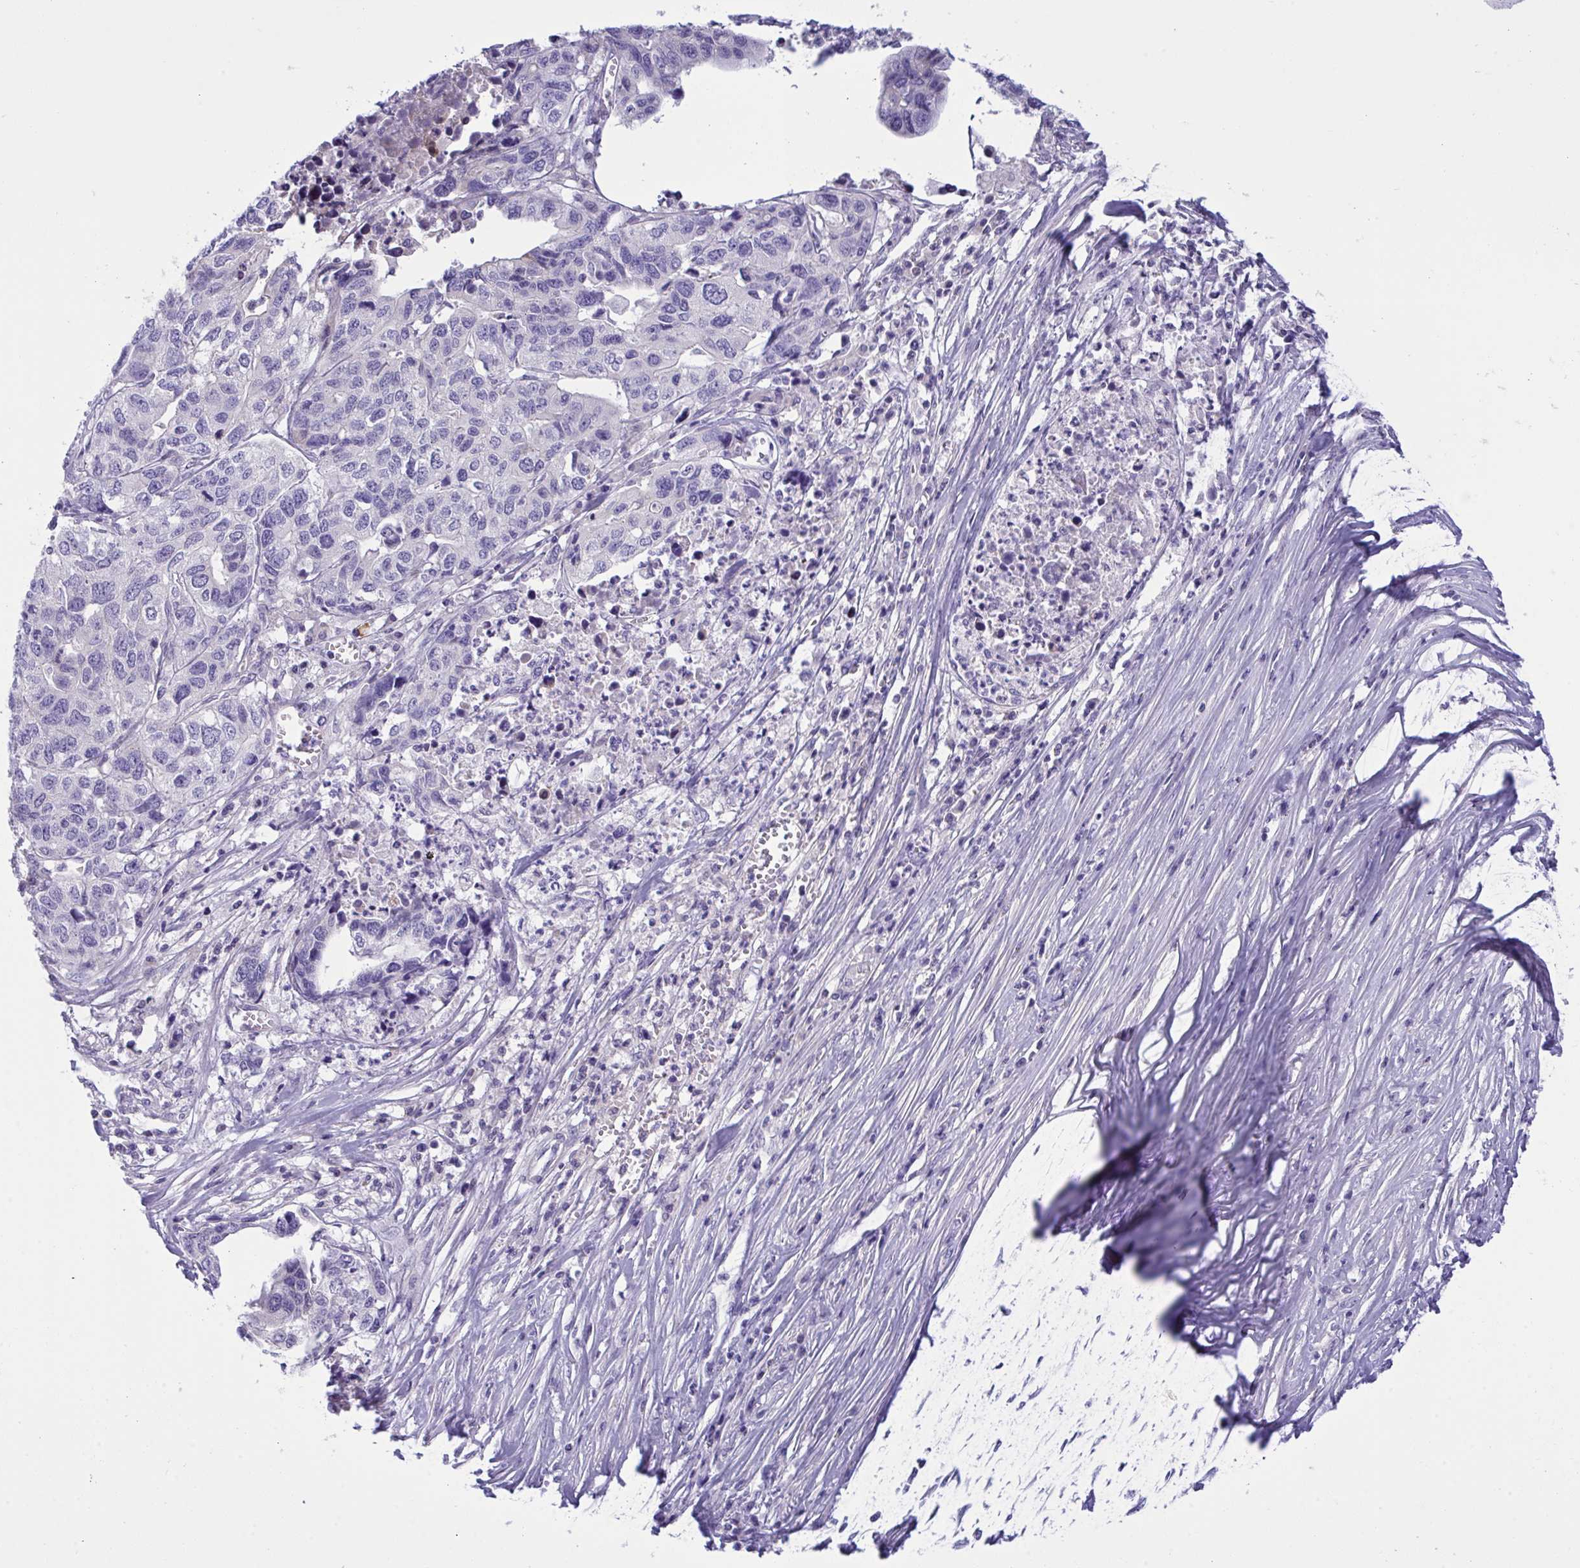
{"staining": {"intensity": "negative", "quantity": "none", "location": "none"}, "tissue": "stomach cancer", "cell_type": "Tumor cells", "image_type": "cancer", "snomed": [{"axis": "morphology", "description": "Adenocarcinoma, NOS"}, {"axis": "topography", "description": "Stomach, upper"}], "caption": "High magnification brightfield microscopy of stomach adenocarcinoma stained with DAB (3,3'-diaminobenzidine) (brown) and counterstained with hematoxylin (blue): tumor cells show no significant positivity.", "gene": "WDR97", "patient": {"sex": "female", "age": 67}}